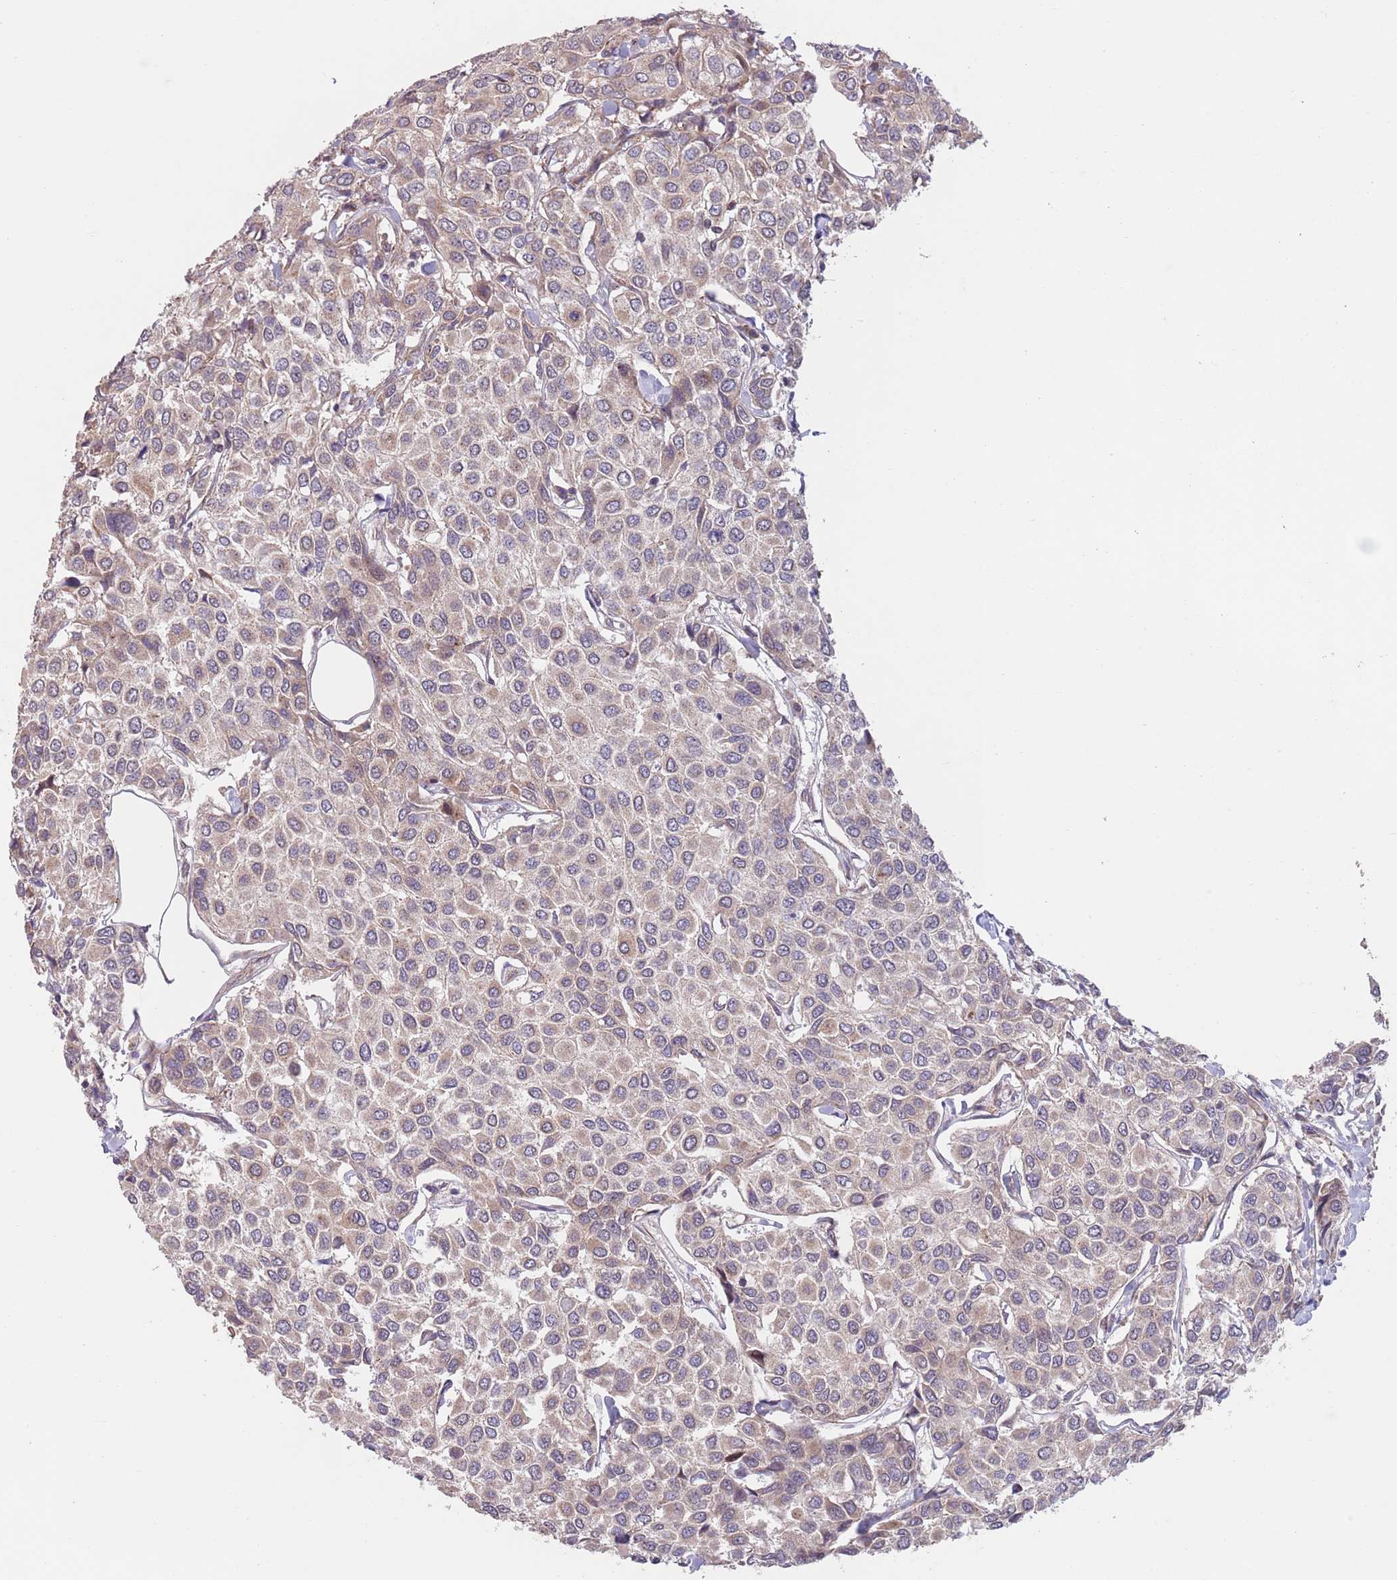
{"staining": {"intensity": "negative", "quantity": "none", "location": "none"}, "tissue": "breast cancer", "cell_type": "Tumor cells", "image_type": "cancer", "snomed": [{"axis": "morphology", "description": "Duct carcinoma"}, {"axis": "topography", "description": "Breast"}], "caption": "Tumor cells are negative for brown protein staining in breast cancer.", "gene": "CHD9", "patient": {"sex": "female", "age": 55}}